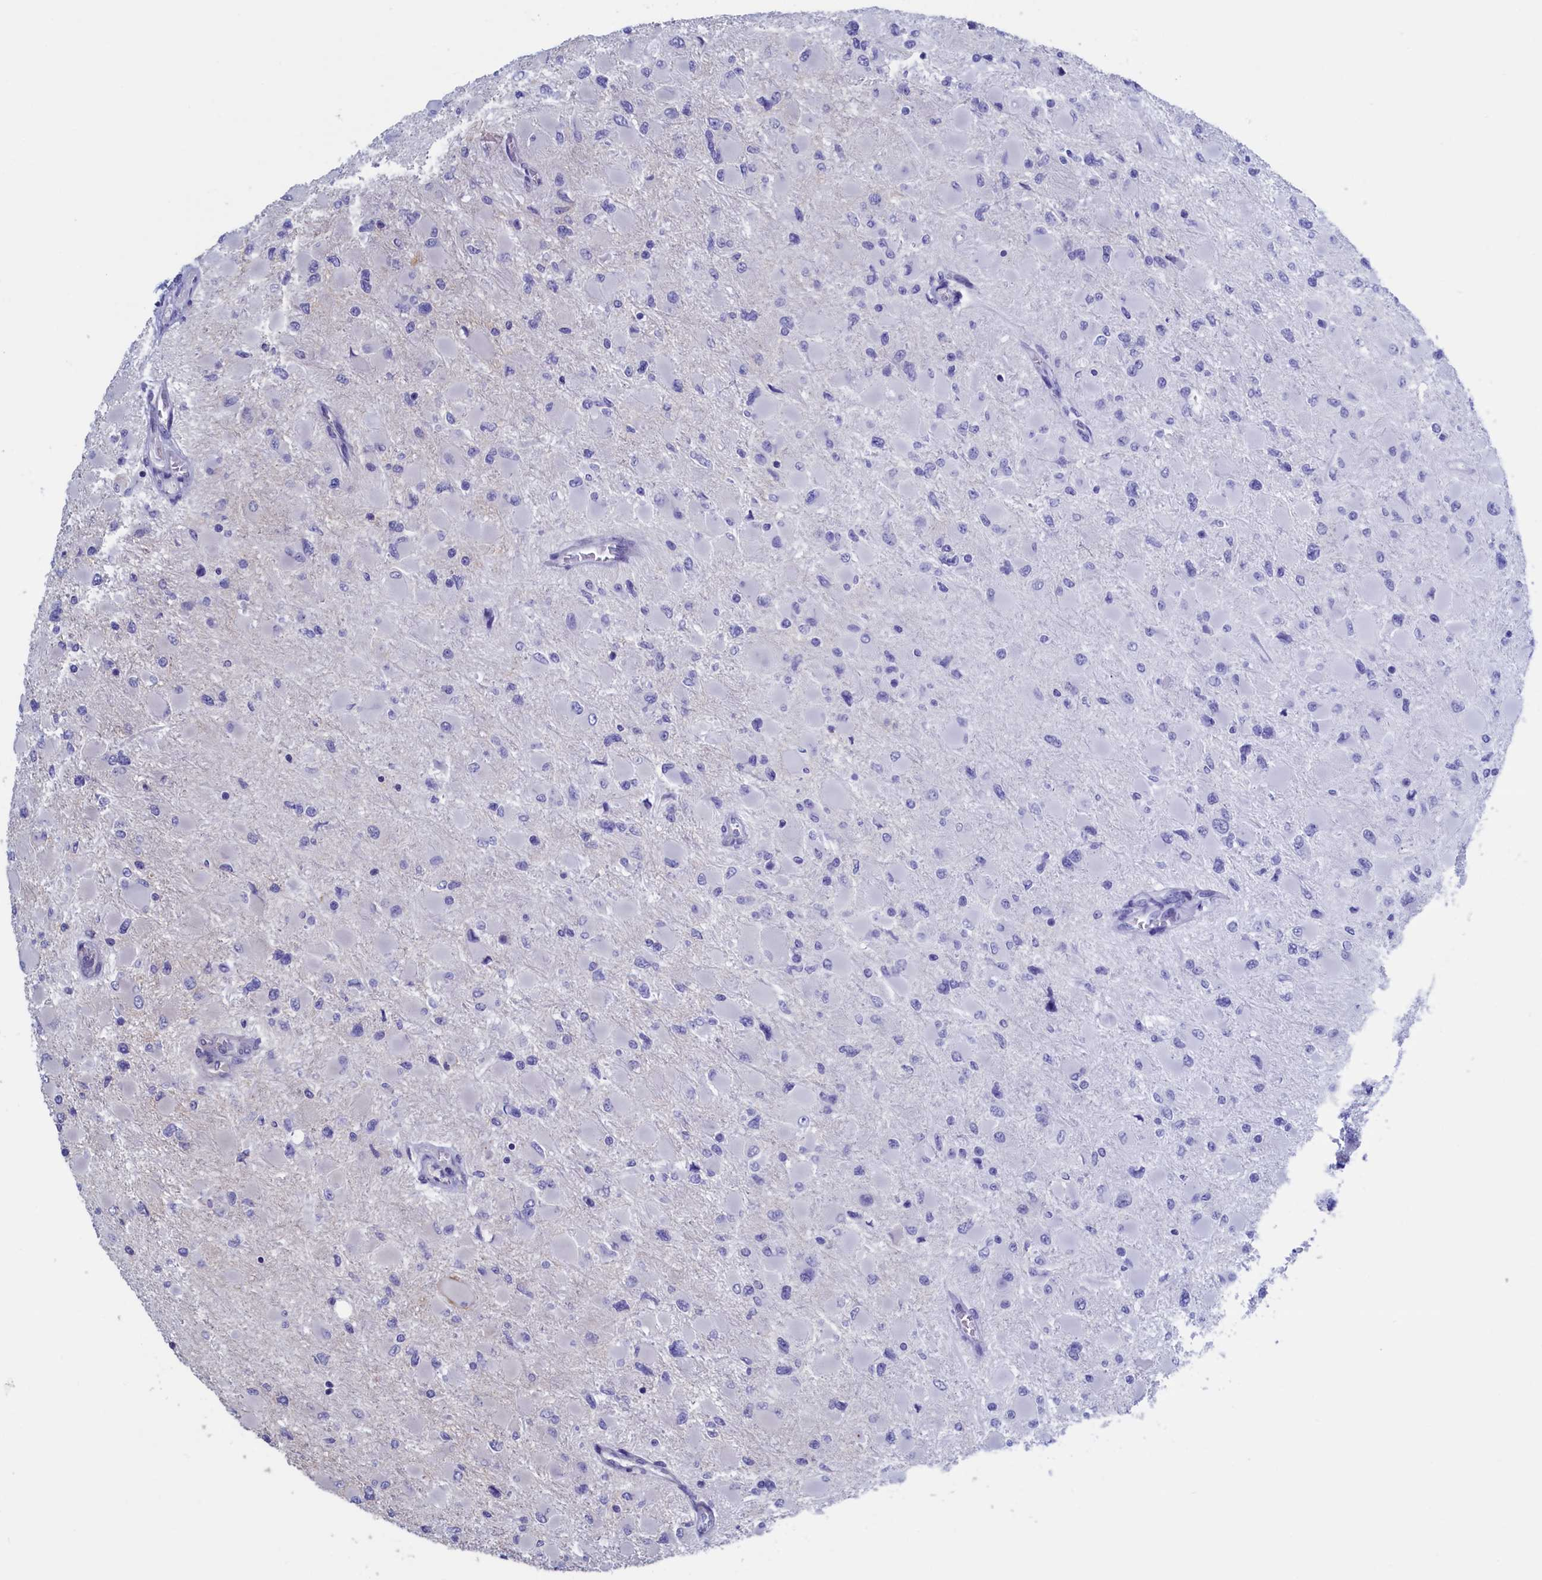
{"staining": {"intensity": "negative", "quantity": "none", "location": "none"}, "tissue": "glioma", "cell_type": "Tumor cells", "image_type": "cancer", "snomed": [{"axis": "morphology", "description": "Glioma, malignant, High grade"}, {"axis": "topography", "description": "Cerebral cortex"}], "caption": "Glioma was stained to show a protein in brown. There is no significant positivity in tumor cells.", "gene": "LSG1", "patient": {"sex": "female", "age": 36}}